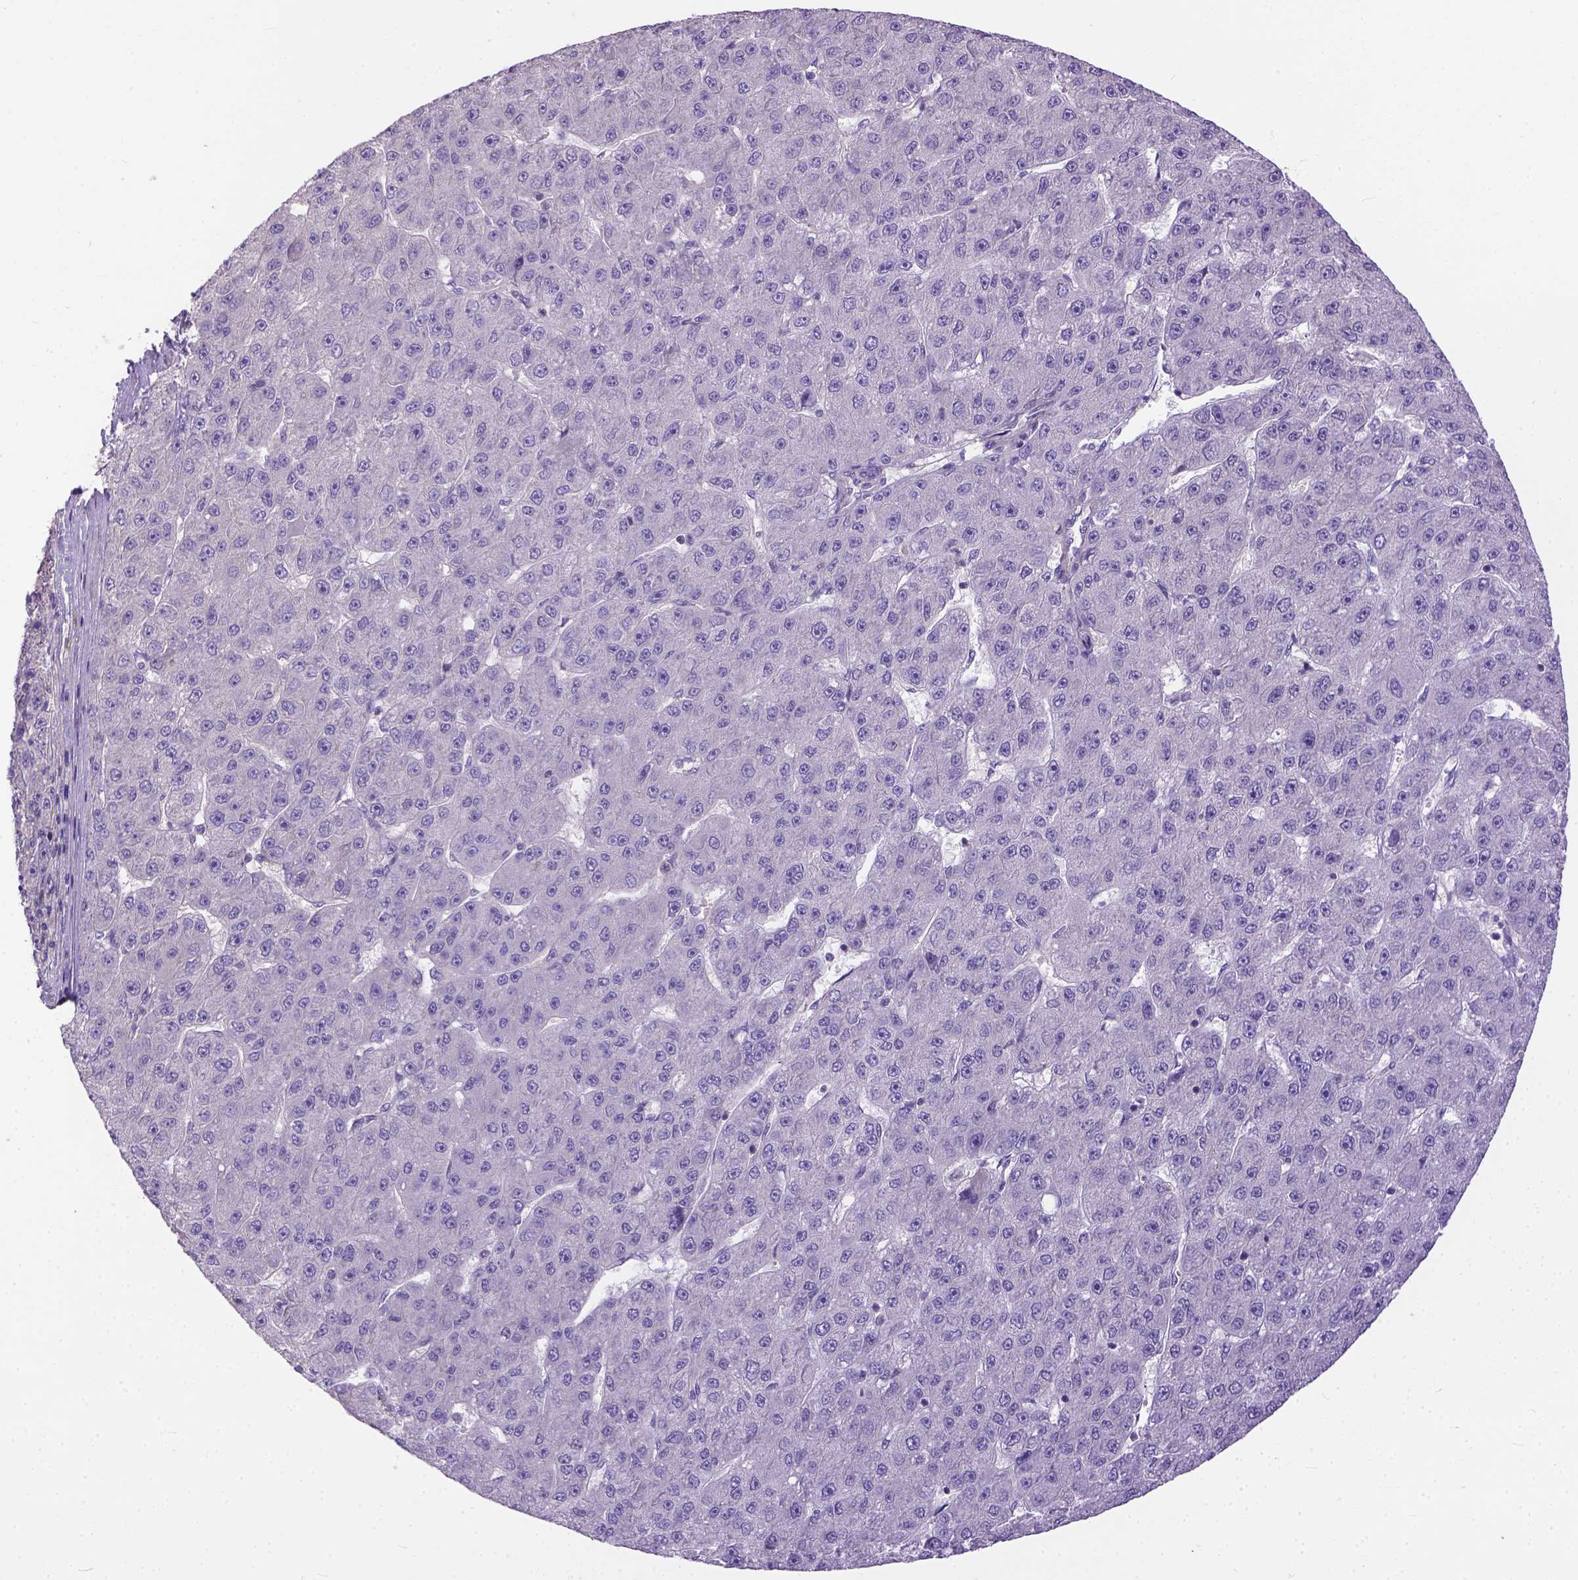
{"staining": {"intensity": "negative", "quantity": "none", "location": "none"}, "tissue": "liver cancer", "cell_type": "Tumor cells", "image_type": "cancer", "snomed": [{"axis": "morphology", "description": "Carcinoma, Hepatocellular, NOS"}, {"axis": "topography", "description": "Liver"}], "caption": "The micrograph displays no significant staining in tumor cells of liver cancer (hepatocellular carcinoma). (DAB immunohistochemistry (IHC) visualized using brightfield microscopy, high magnification).", "gene": "BANF2", "patient": {"sex": "male", "age": 67}}